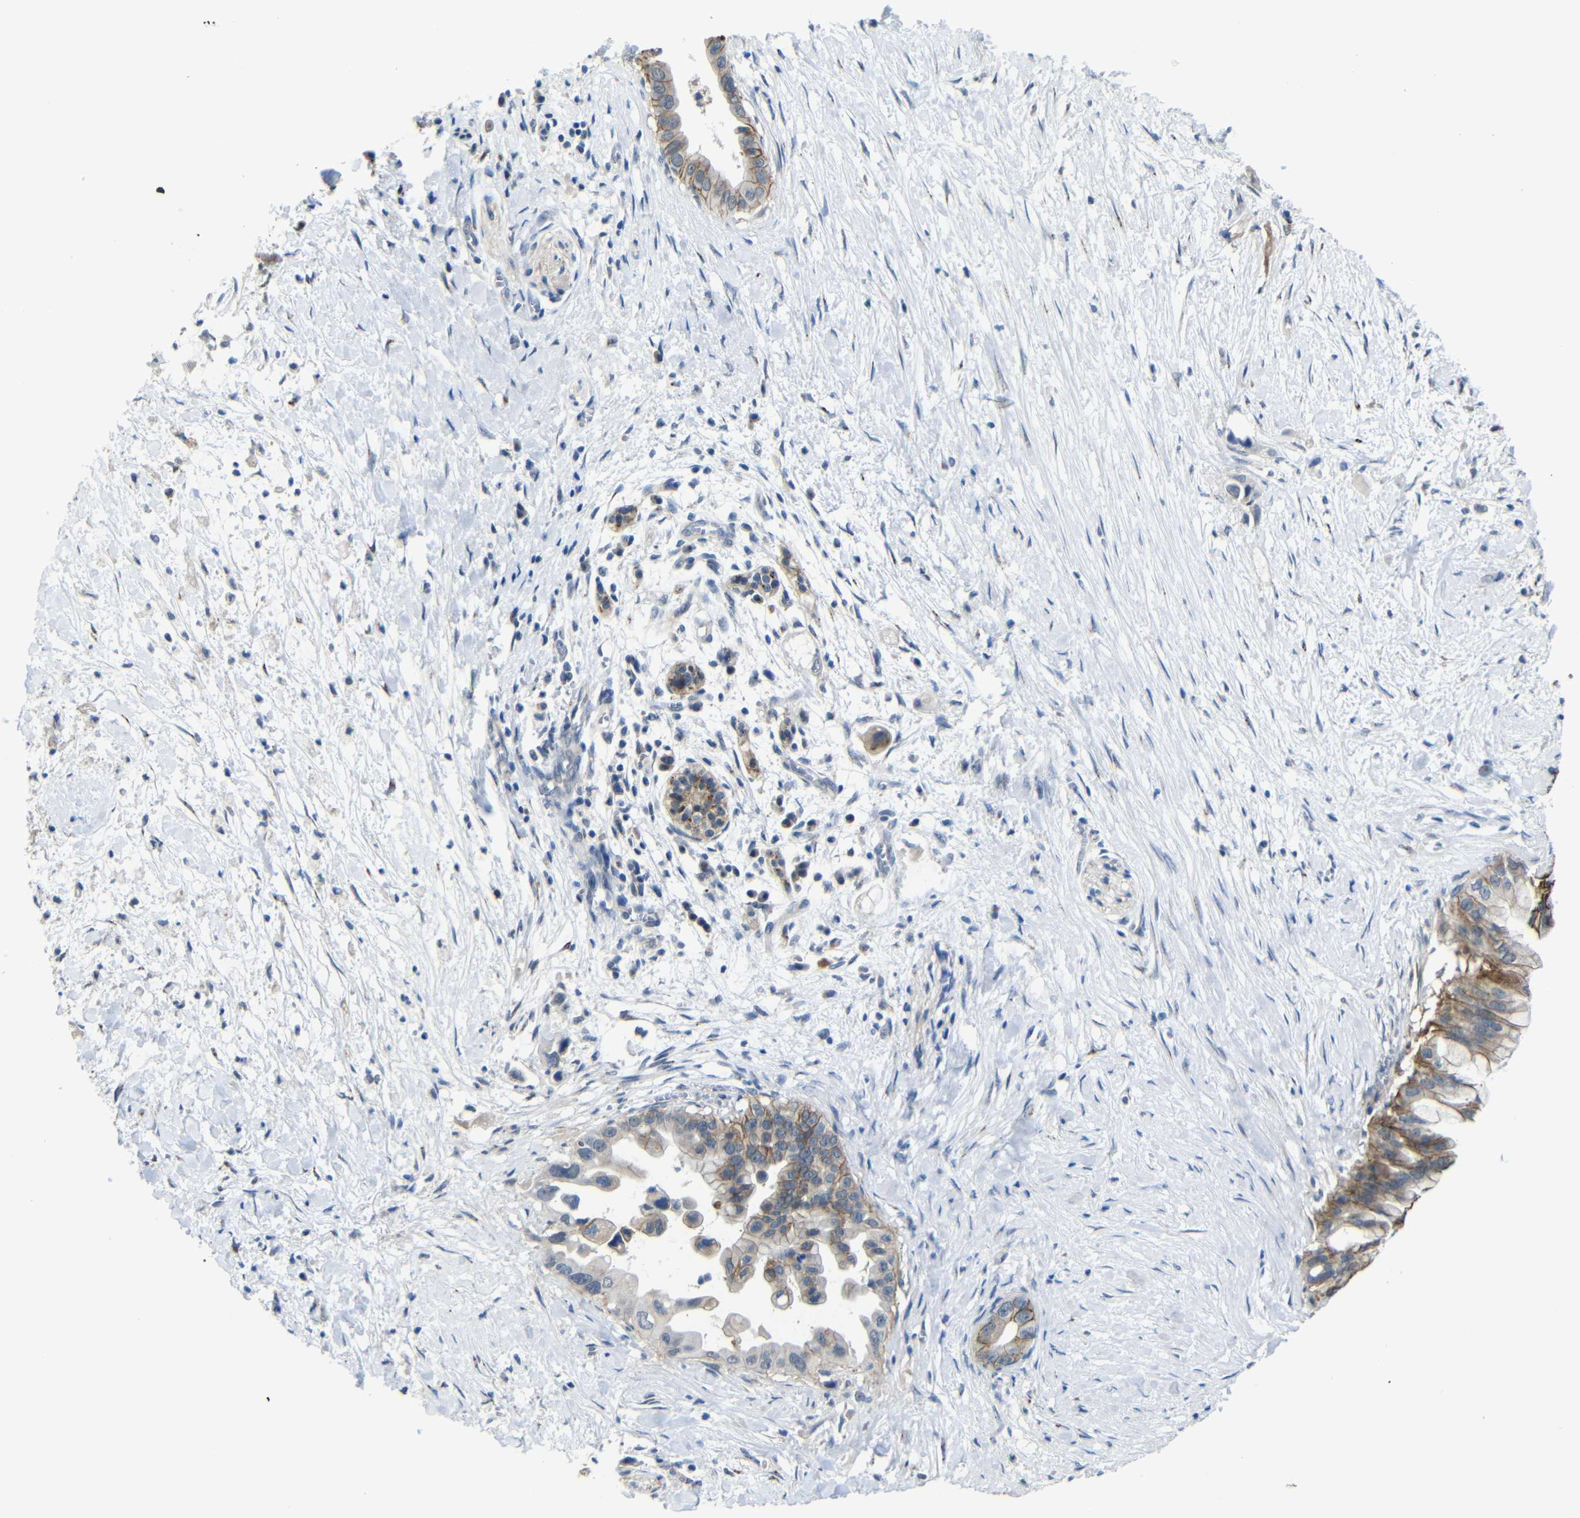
{"staining": {"intensity": "moderate", "quantity": "<25%", "location": "cytoplasmic/membranous"}, "tissue": "pancreatic cancer", "cell_type": "Tumor cells", "image_type": "cancer", "snomed": [{"axis": "morphology", "description": "Adenocarcinoma, NOS"}, {"axis": "topography", "description": "Pancreas"}], "caption": "Tumor cells show low levels of moderate cytoplasmic/membranous positivity in about <25% of cells in human adenocarcinoma (pancreatic).", "gene": "ZNF90", "patient": {"sex": "male", "age": 55}}